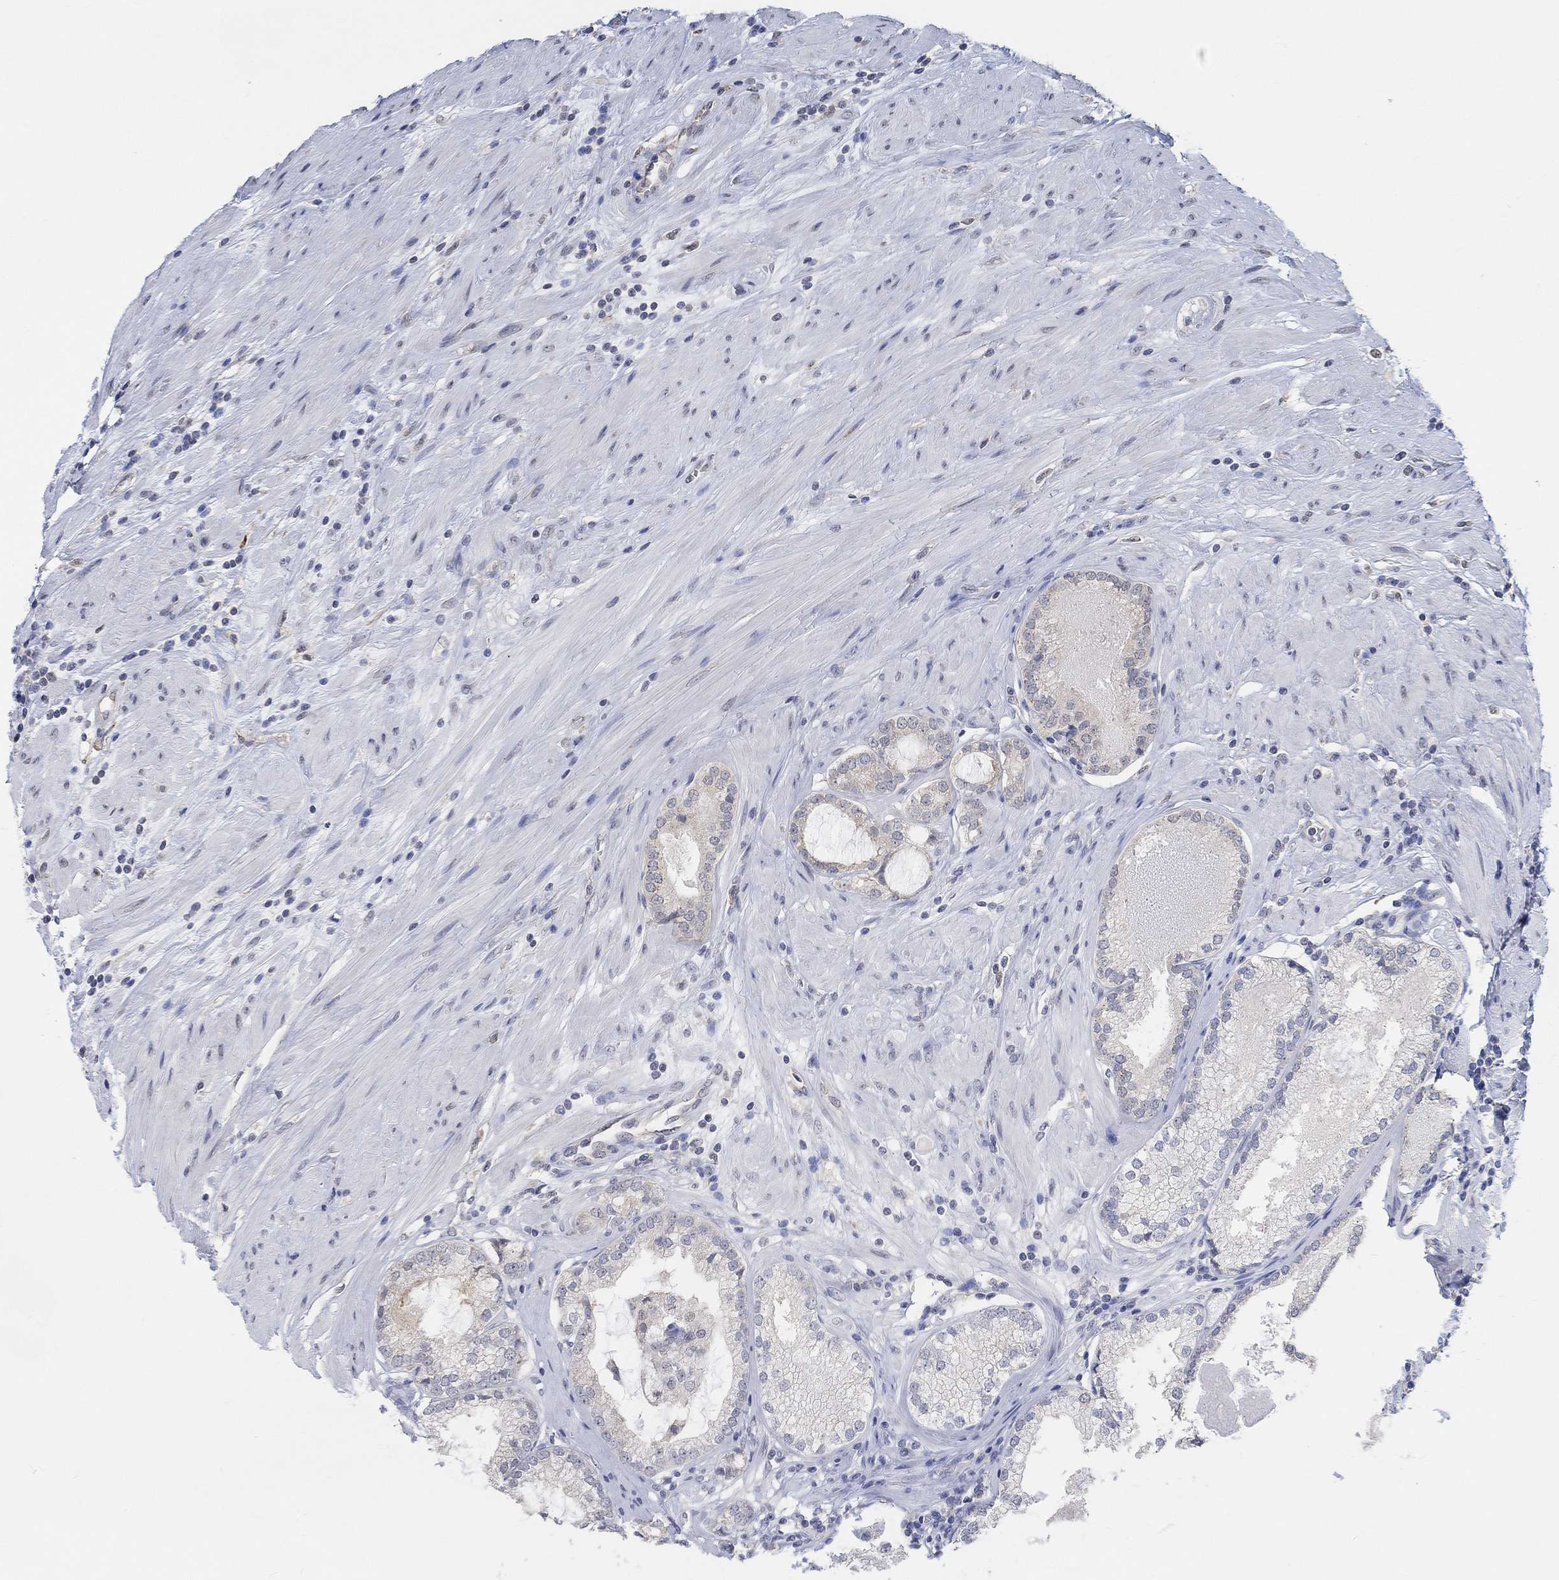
{"staining": {"intensity": "negative", "quantity": "none", "location": "none"}, "tissue": "prostate cancer", "cell_type": "Tumor cells", "image_type": "cancer", "snomed": [{"axis": "morphology", "description": "Adenocarcinoma, High grade"}, {"axis": "topography", "description": "Prostate and seminal vesicle, NOS"}], "caption": "Image shows no protein staining in tumor cells of high-grade adenocarcinoma (prostate) tissue.", "gene": "MUC1", "patient": {"sex": "male", "age": 62}}